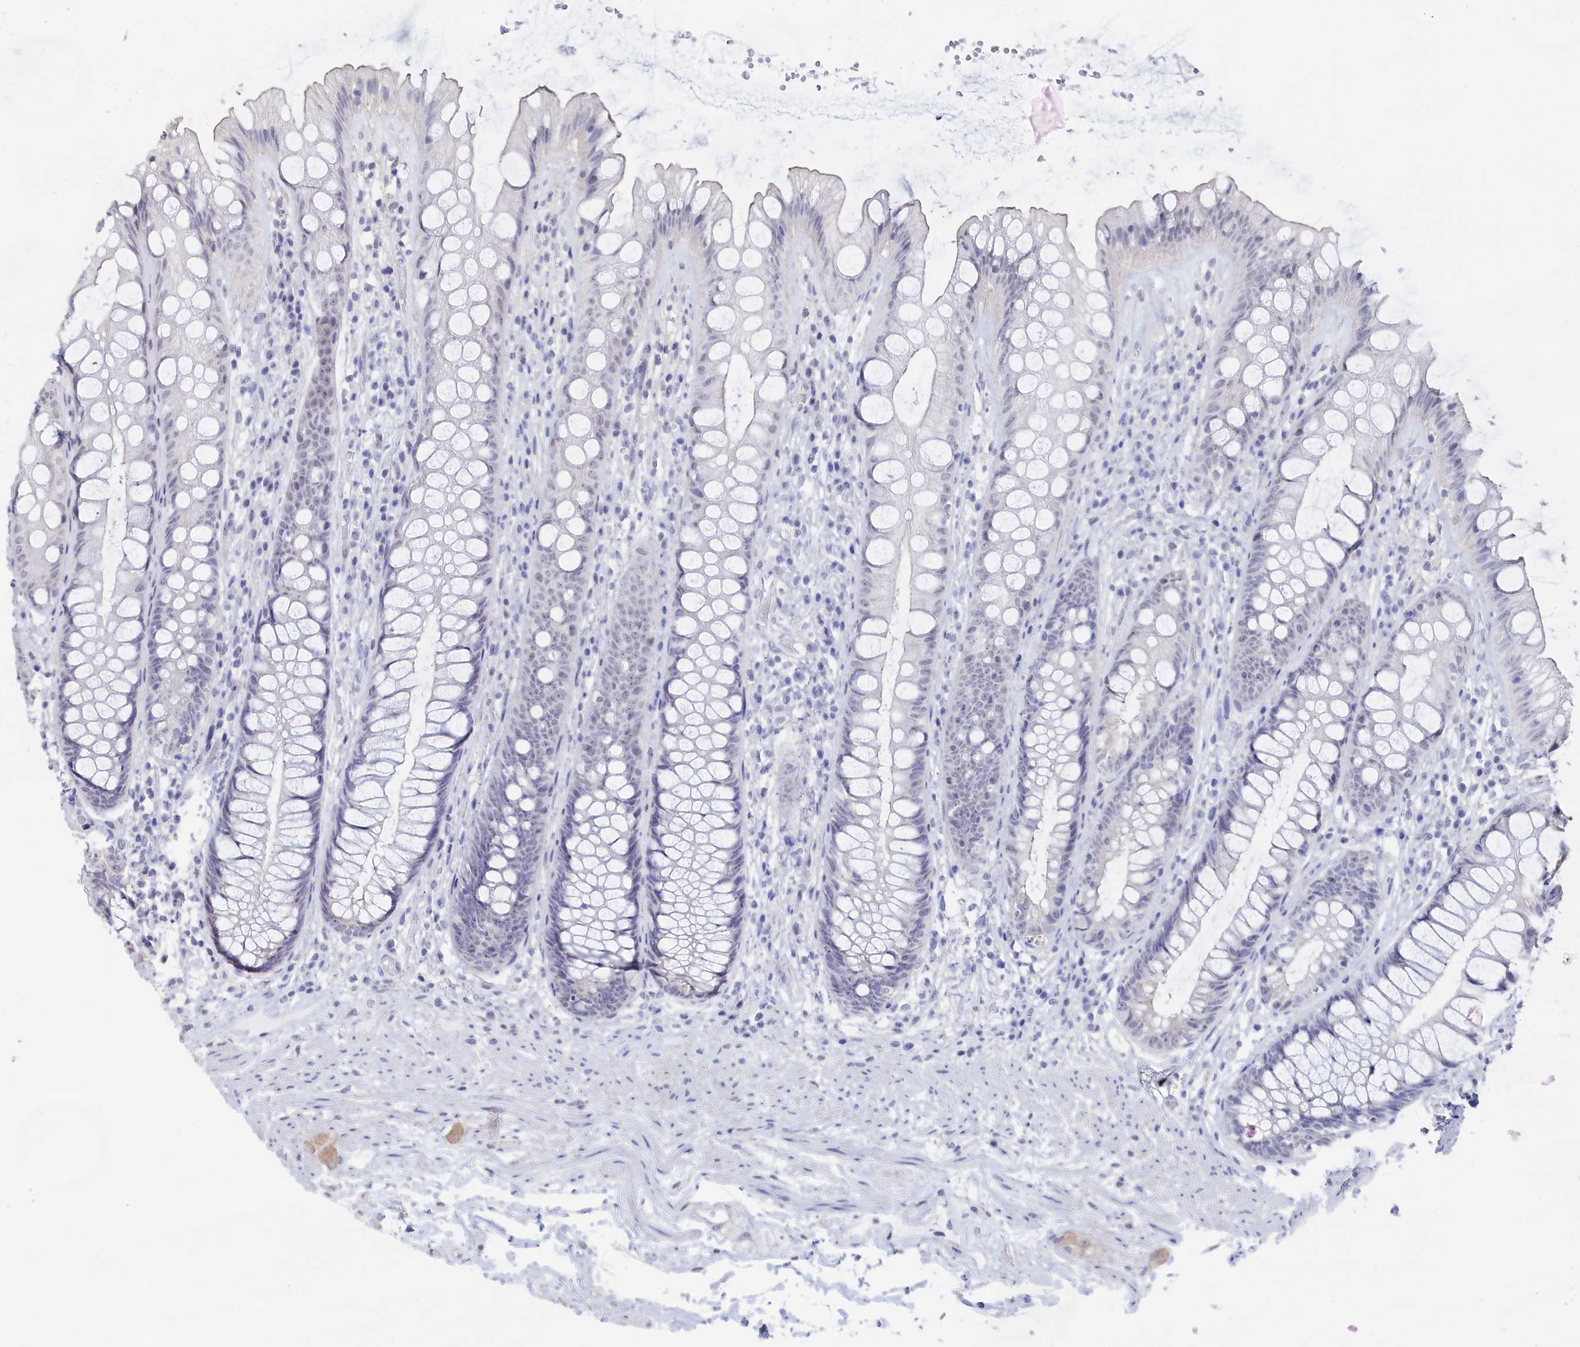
{"staining": {"intensity": "negative", "quantity": "none", "location": "none"}, "tissue": "rectum", "cell_type": "Glandular cells", "image_type": "normal", "snomed": [{"axis": "morphology", "description": "Normal tissue, NOS"}, {"axis": "topography", "description": "Rectum"}], "caption": "High power microscopy micrograph of an immunohistochemistry (IHC) photomicrograph of normal rectum, revealing no significant positivity in glandular cells.", "gene": "SEMG2", "patient": {"sex": "male", "age": 74}}